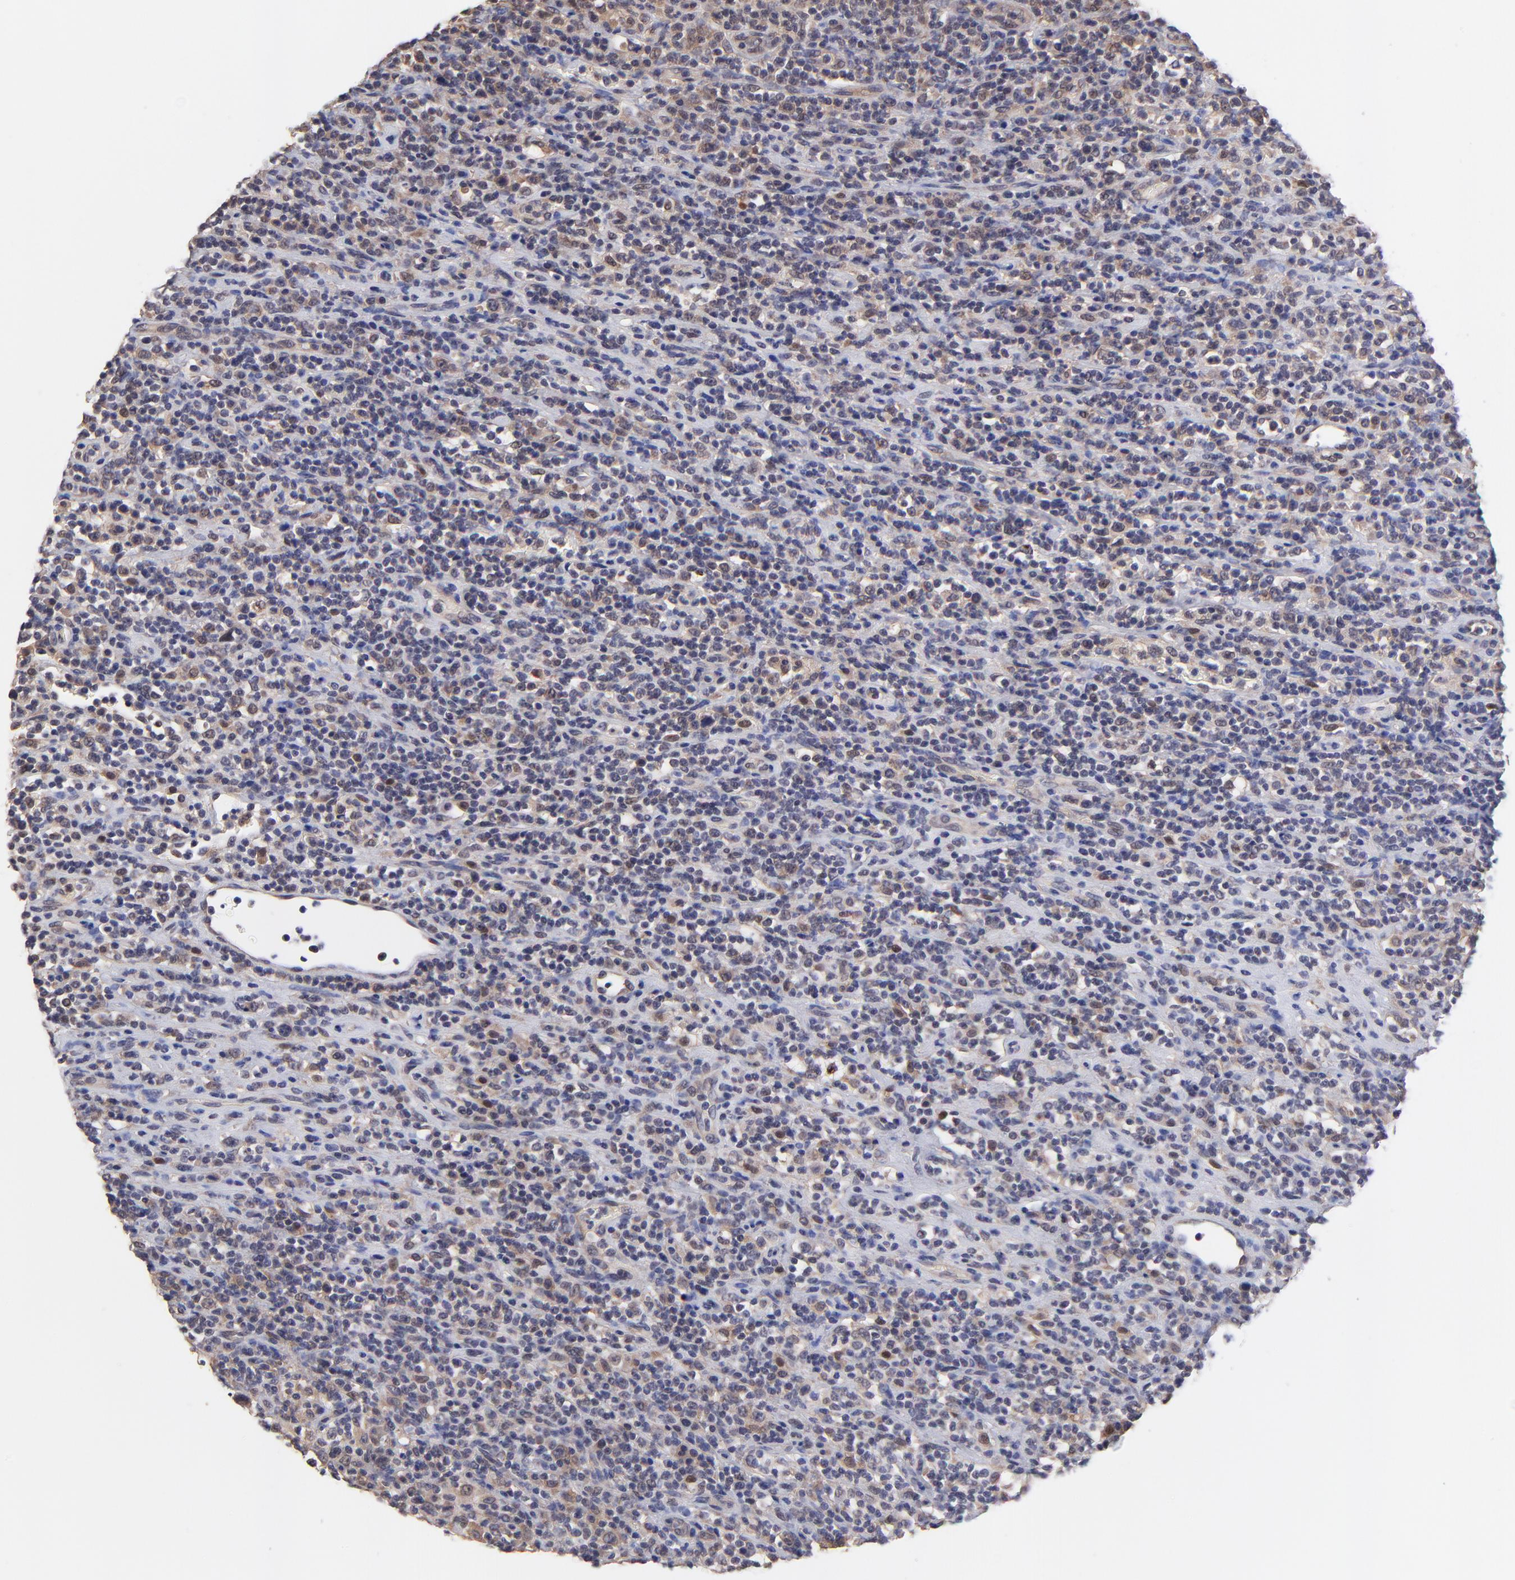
{"staining": {"intensity": "weak", "quantity": "<25%", "location": "cytoplasmic/membranous,nuclear"}, "tissue": "lymphoma", "cell_type": "Tumor cells", "image_type": "cancer", "snomed": [{"axis": "morphology", "description": "Hodgkin's disease, NOS"}, {"axis": "topography", "description": "Lymph node"}], "caption": "This is an IHC image of human lymphoma. There is no positivity in tumor cells.", "gene": "ZNF747", "patient": {"sex": "male", "age": 65}}